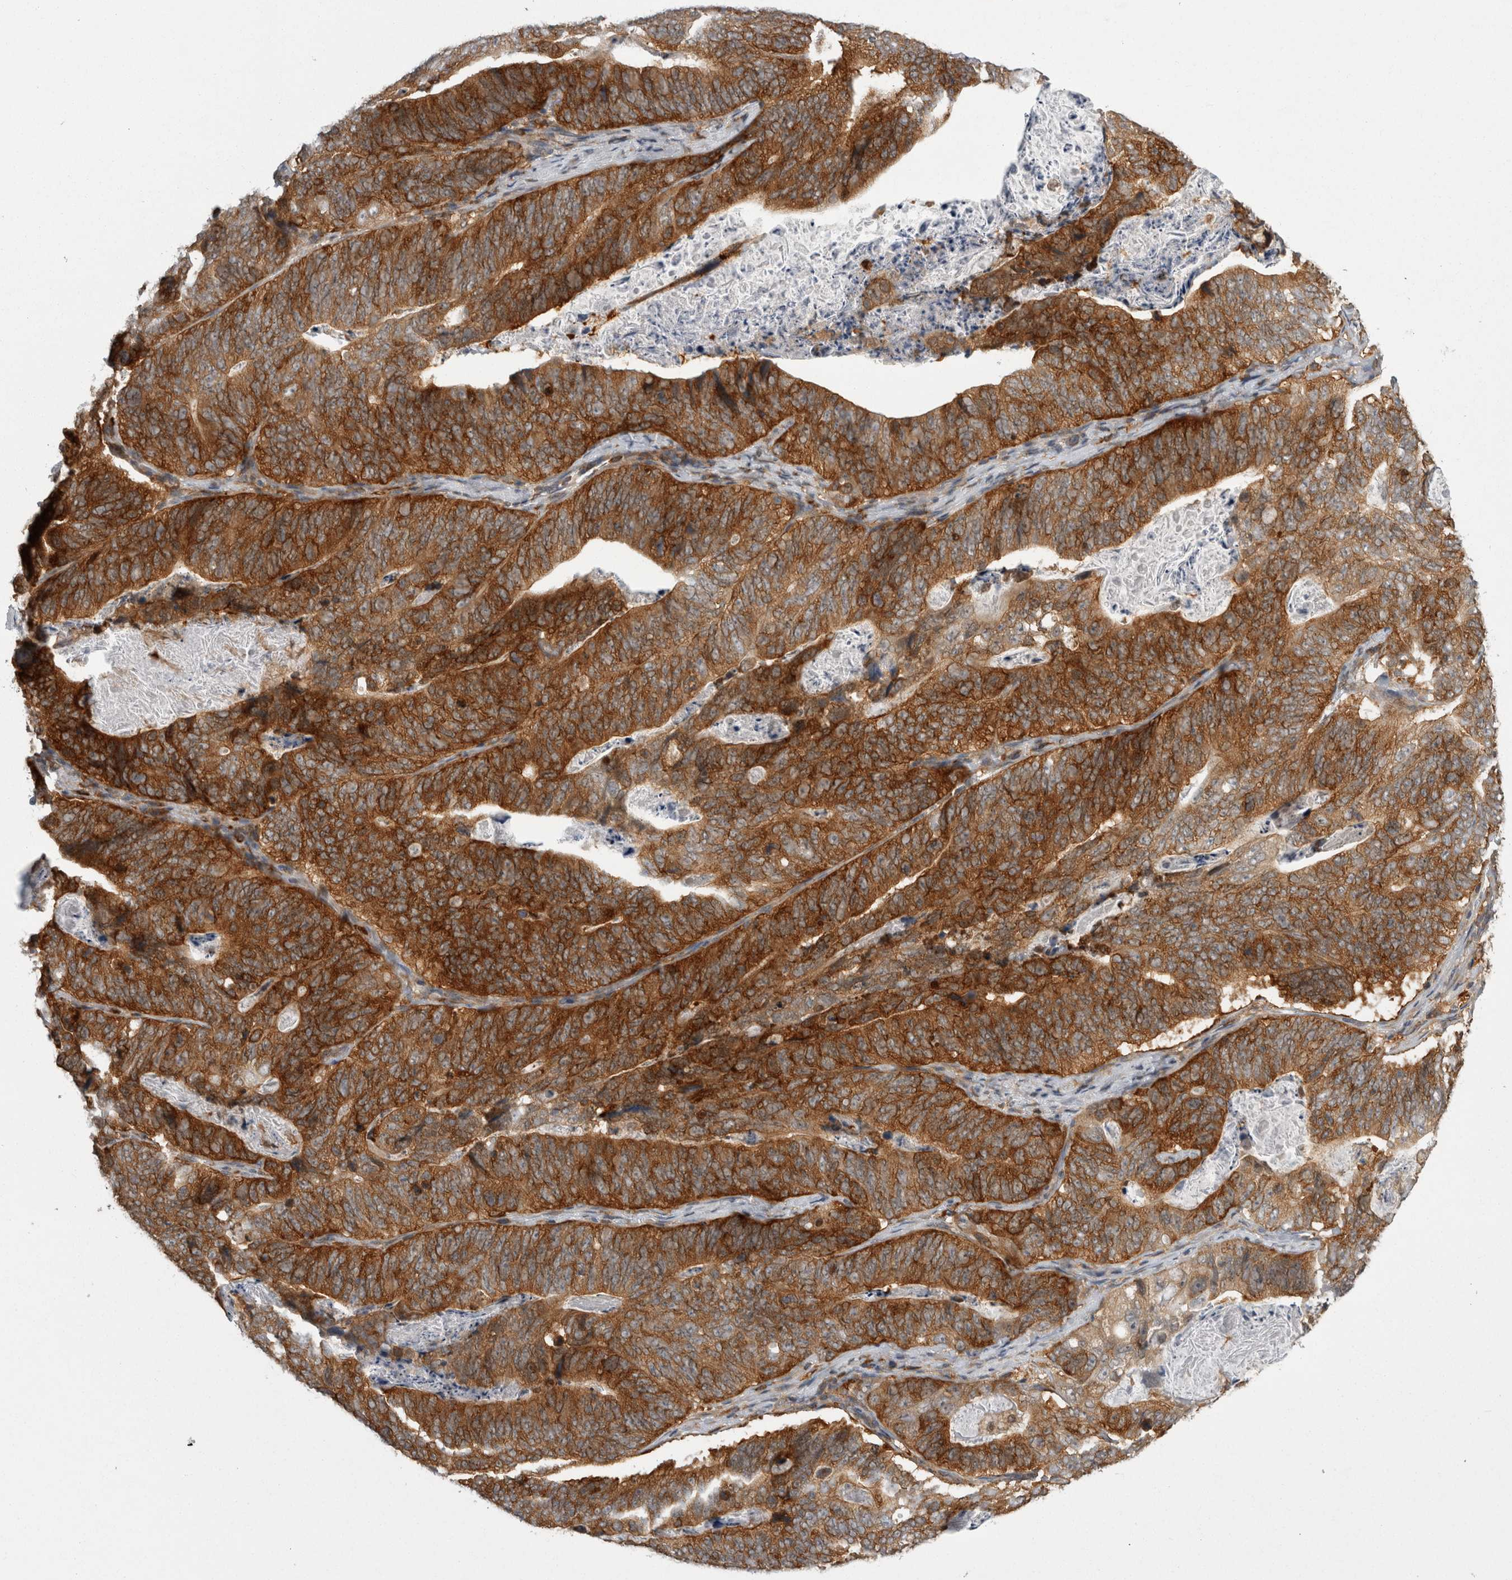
{"staining": {"intensity": "strong", "quantity": ">75%", "location": "cytoplasmic/membranous"}, "tissue": "stomach cancer", "cell_type": "Tumor cells", "image_type": "cancer", "snomed": [{"axis": "morphology", "description": "Normal tissue, NOS"}, {"axis": "morphology", "description": "Adenocarcinoma, NOS"}, {"axis": "topography", "description": "Stomach"}], "caption": "IHC histopathology image of human stomach adenocarcinoma stained for a protein (brown), which demonstrates high levels of strong cytoplasmic/membranous expression in approximately >75% of tumor cells.", "gene": "CACYBP", "patient": {"sex": "female", "age": 89}}